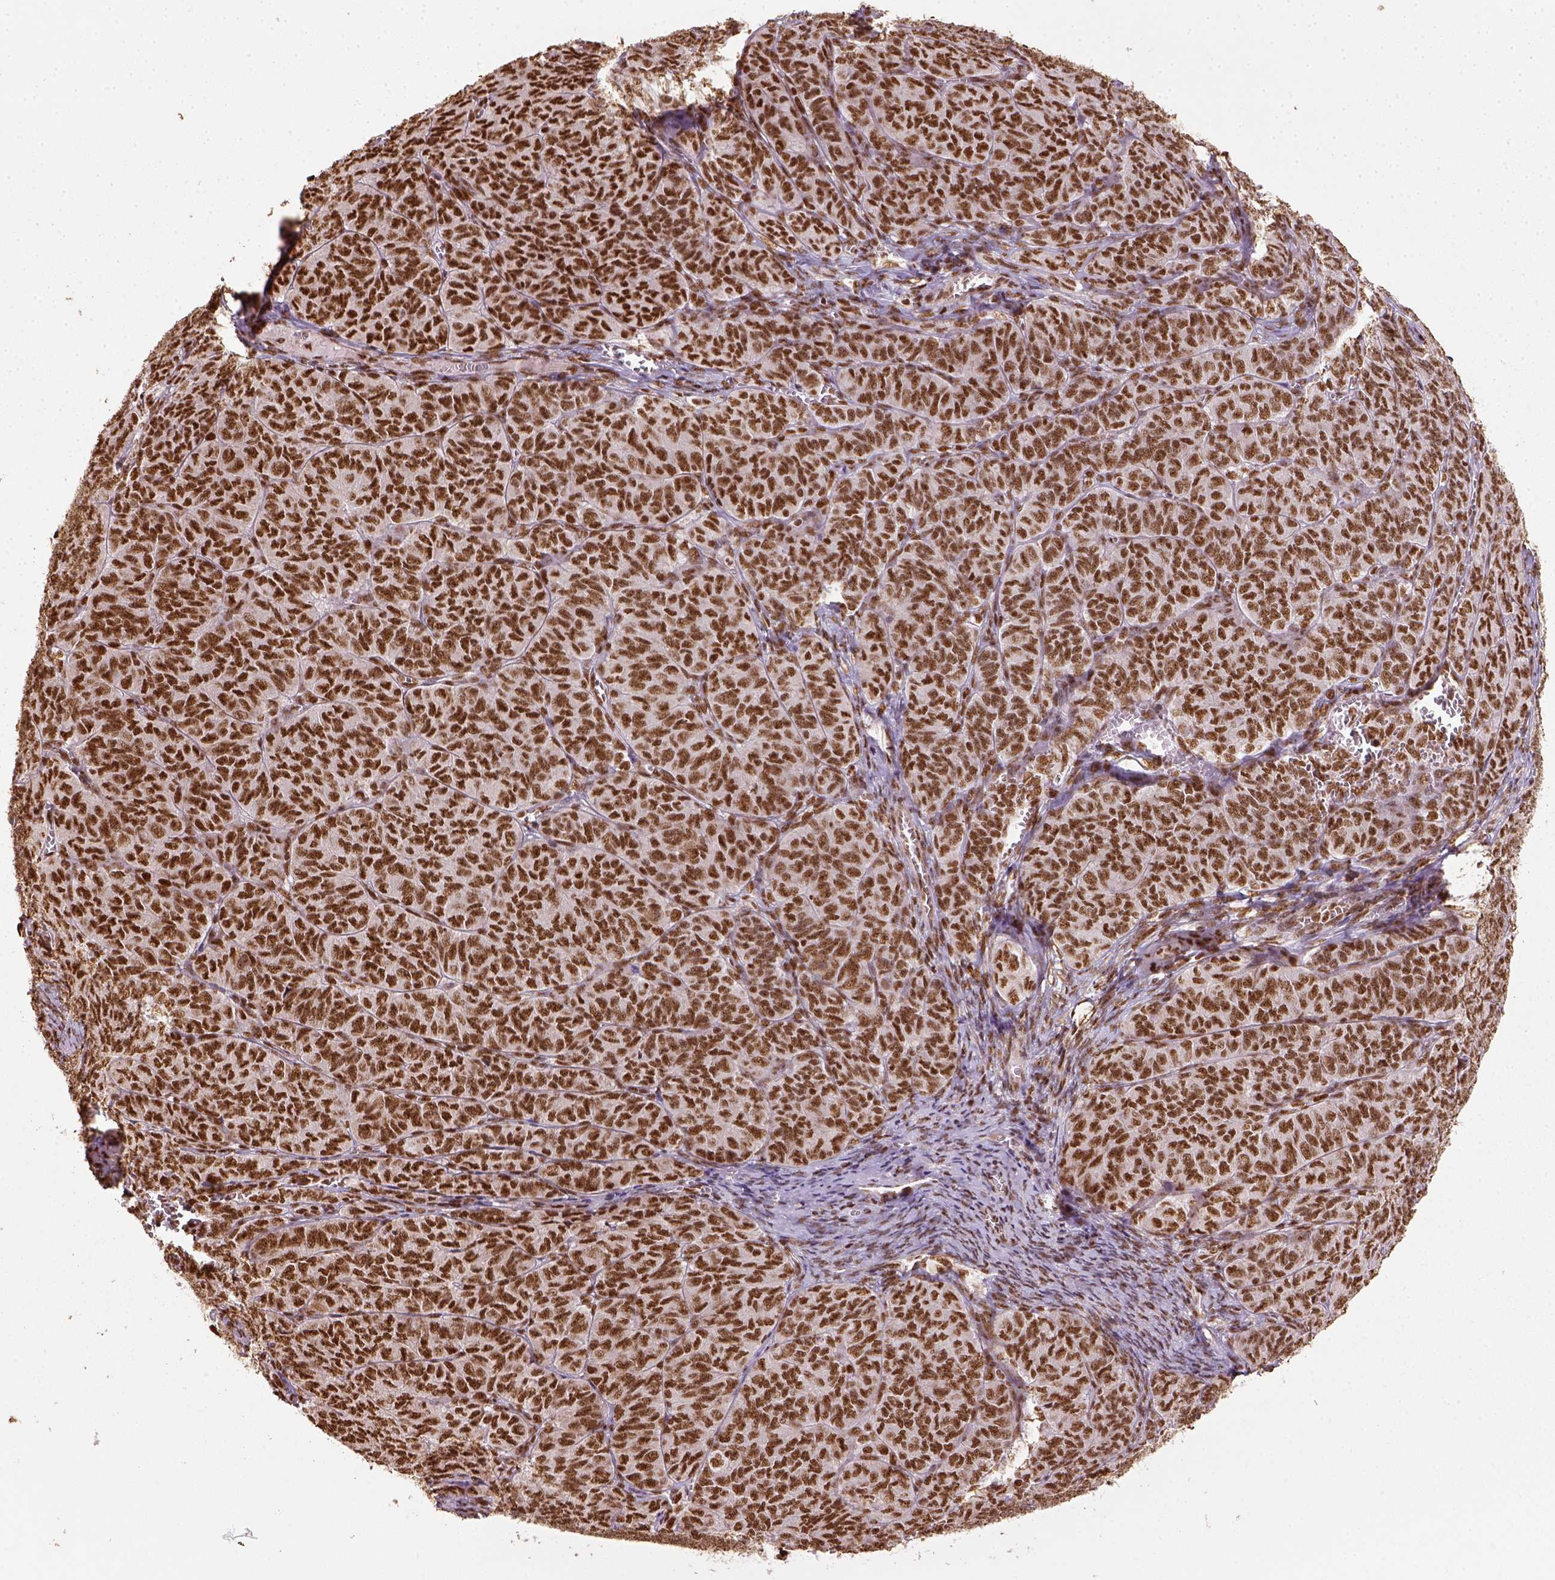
{"staining": {"intensity": "strong", "quantity": ">75%", "location": "nuclear"}, "tissue": "ovarian cancer", "cell_type": "Tumor cells", "image_type": "cancer", "snomed": [{"axis": "morphology", "description": "Carcinoma, endometroid"}, {"axis": "topography", "description": "Ovary"}], "caption": "Strong nuclear staining is seen in about >75% of tumor cells in ovarian cancer. The staining is performed using DAB brown chromogen to label protein expression. The nuclei are counter-stained blue using hematoxylin.", "gene": "CCAR1", "patient": {"sex": "female", "age": 80}}